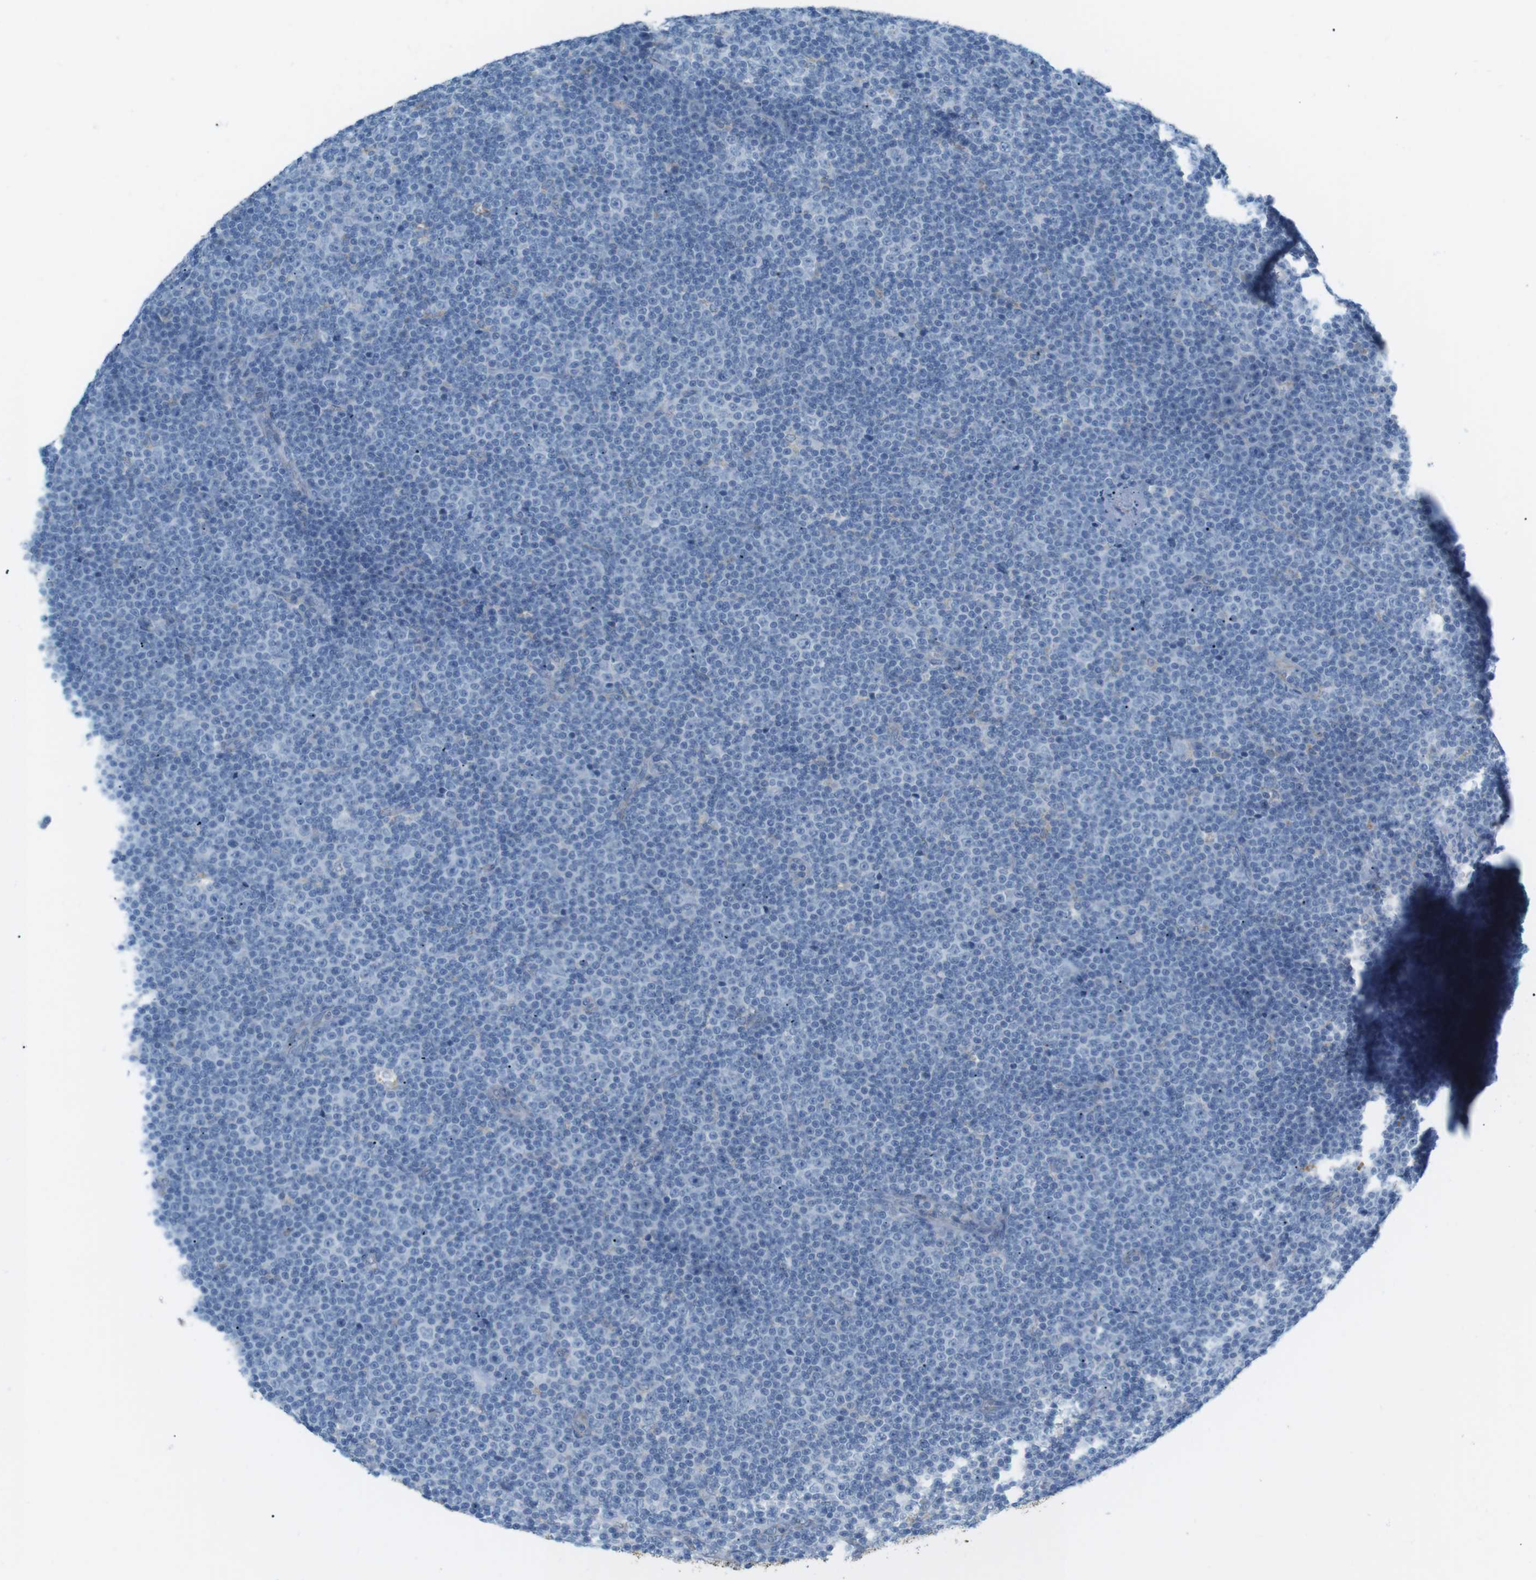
{"staining": {"intensity": "negative", "quantity": "none", "location": "none"}, "tissue": "lymphoma", "cell_type": "Tumor cells", "image_type": "cancer", "snomed": [{"axis": "morphology", "description": "Malignant lymphoma, non-Hodgkin's type, Low grade"}, {"axis": "topography", "description": "Lymph node"}], "caption": "Immunohistochemical staining of human malignant lymphoma, non-Hodgkin's type (low-grade) displays no significant positivity in tumor cells.", "gene": "VAMP1", "patient": {"sex": "female", "age": 67}}